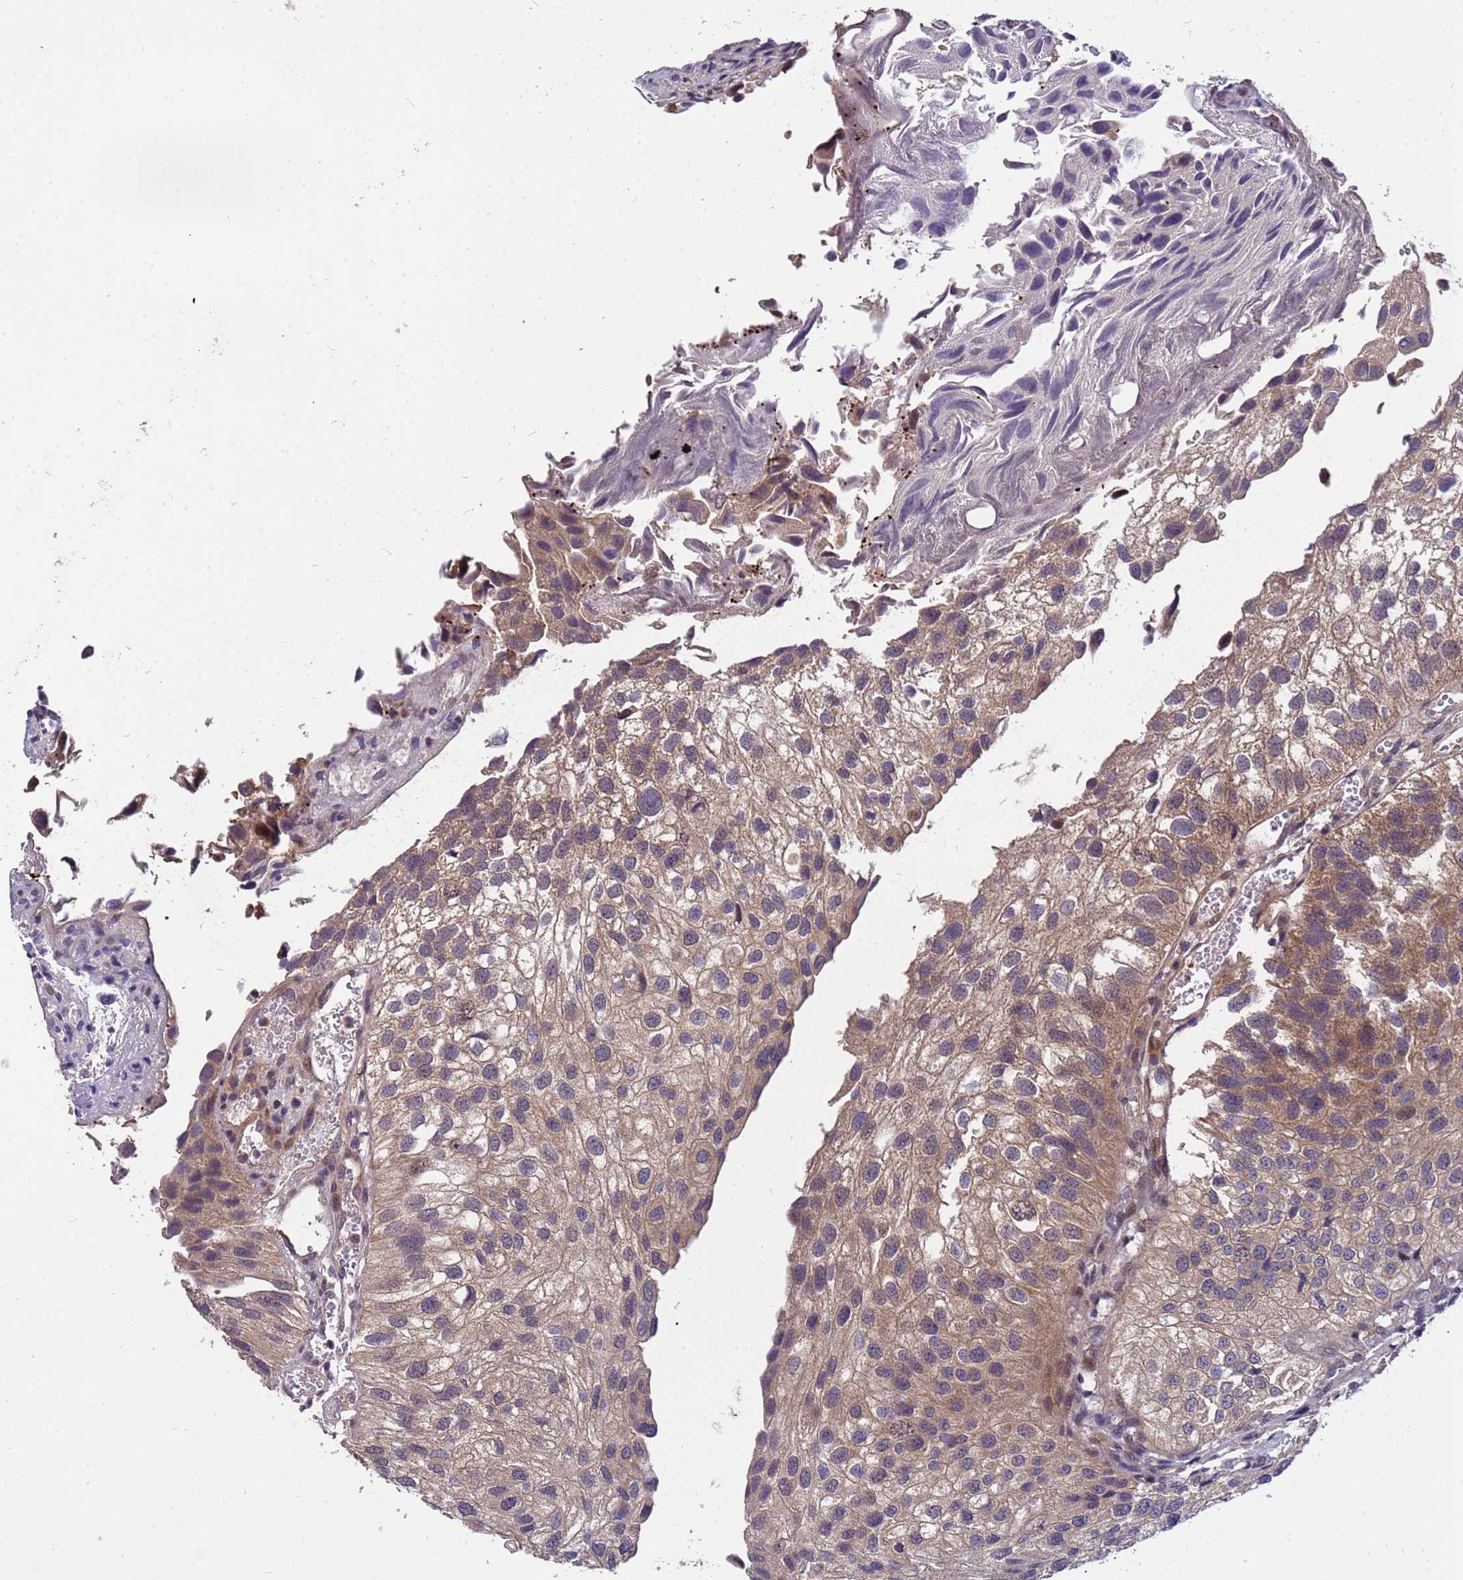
{"staining": {"intensity": "weak", "quantity": ">75%", "location": "cytoplasmic/membranous"}, "tissue": "urothelial cancer", "cell_type": "Tumor cells", "image_type": "cancer", "snomed": [{"axis": "morphology", "description": "Urothelial carcinoma, Low grade"}, {"axis": "topography", "description": "Urinary bladder"}], "caption": "Immunohistochemical staining of urothelial cancer displays low levels of weak cytoplasmic/membranous staining in about >75% of tumor cells.", "gene": "PPP2CB", "patient": {"sex": "female", "age": 89}}